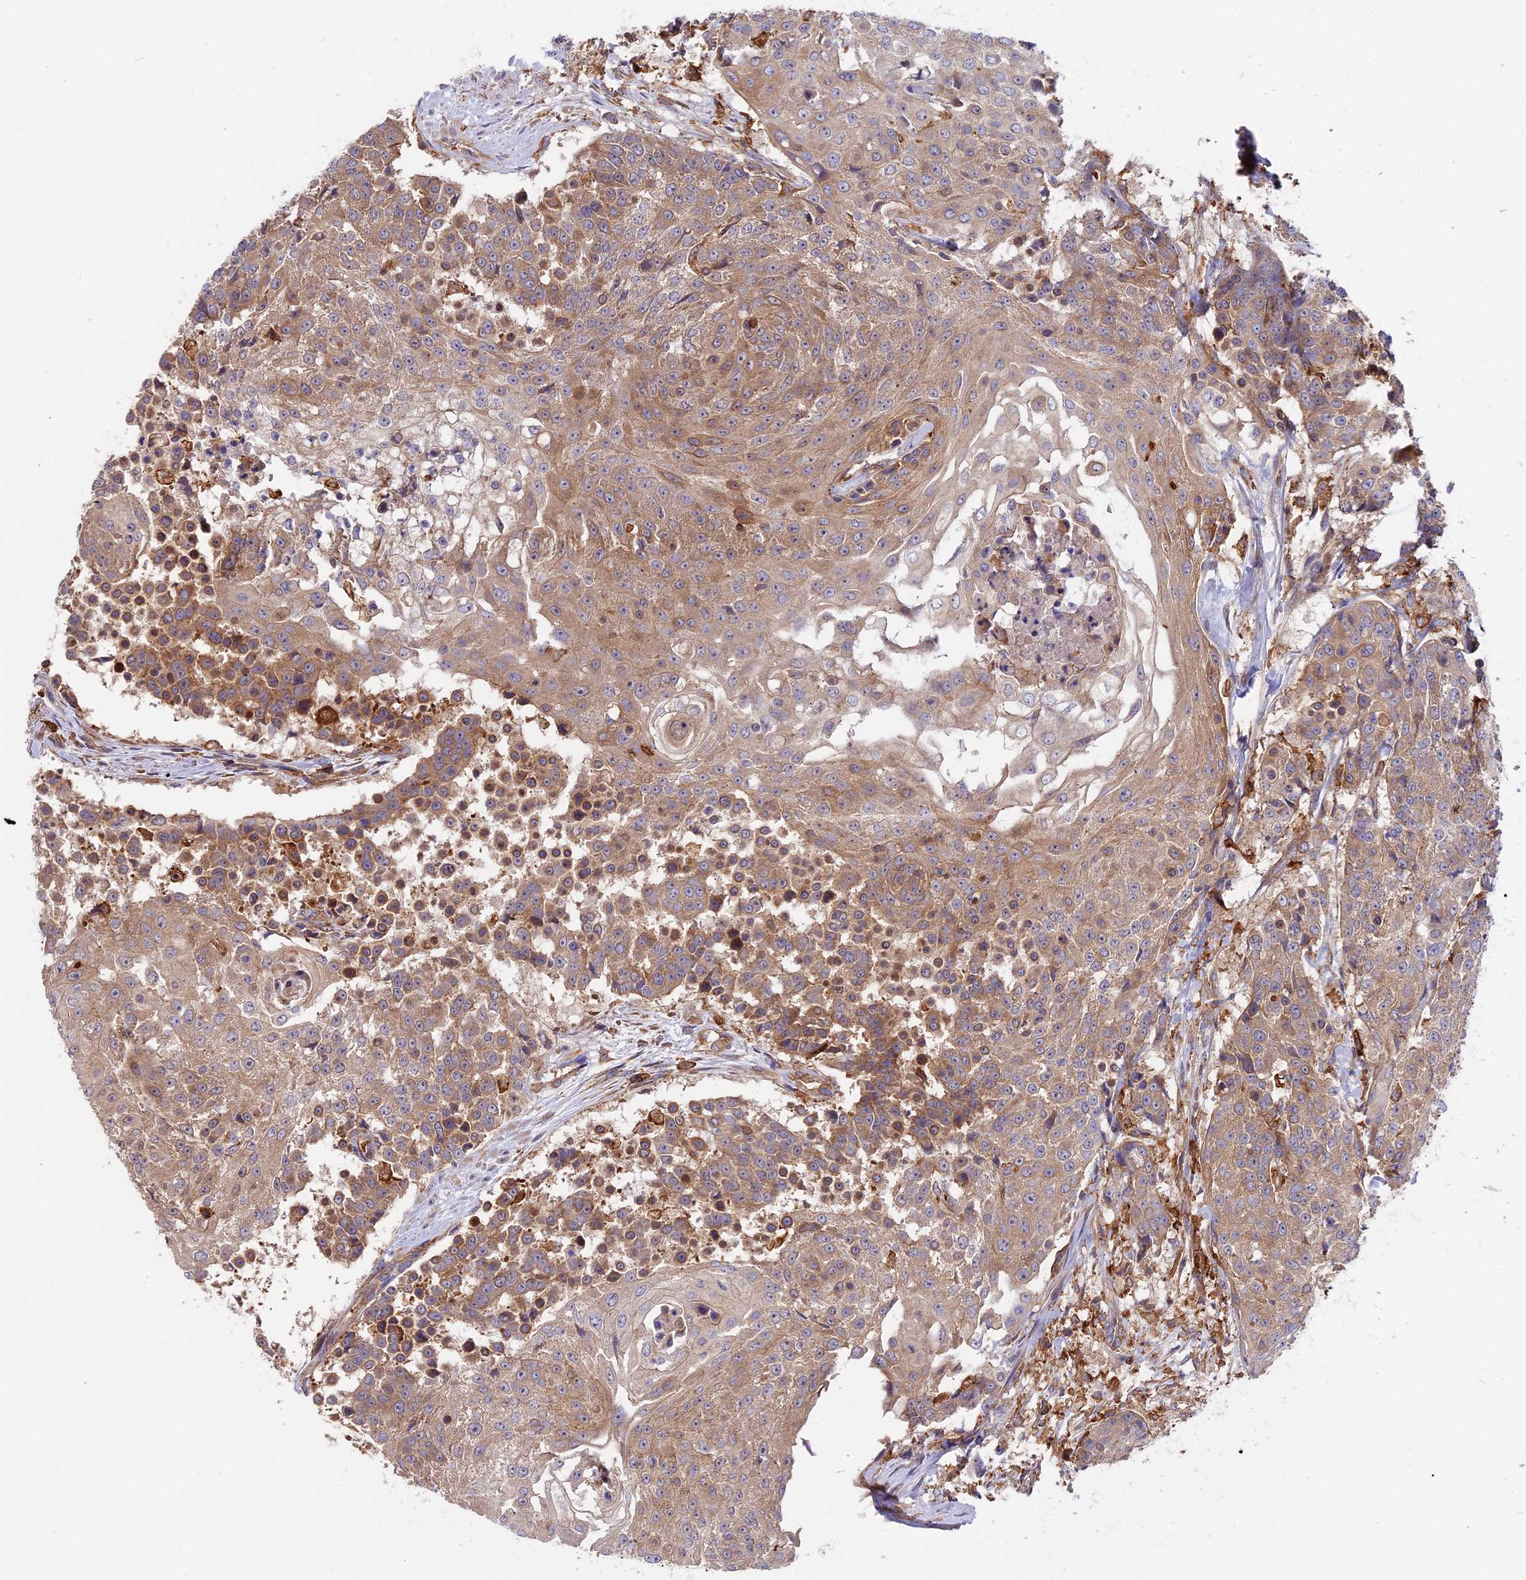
{"staining": {"intensity": "moderate", "quantity": ">75%", "location": "cytoplasmic/membranous"}, "tissue": "urothelial cancer", "cell_type": "Tumor cells", "image_type": "cancer", "snomed": [{"axis": "morphology", "description": "Urothelial carcinoma, High grade"}, {"axis": "topography", "description": "Urinary bladder"}], "caption": "Protein staining of urothelial cancer tissue exhibits moderate cytoplasmic/membranous positivity in approximately >75% of tumor cells.", "gene": "MYO9B", "patient": {"sex": "female", "age": 63}}